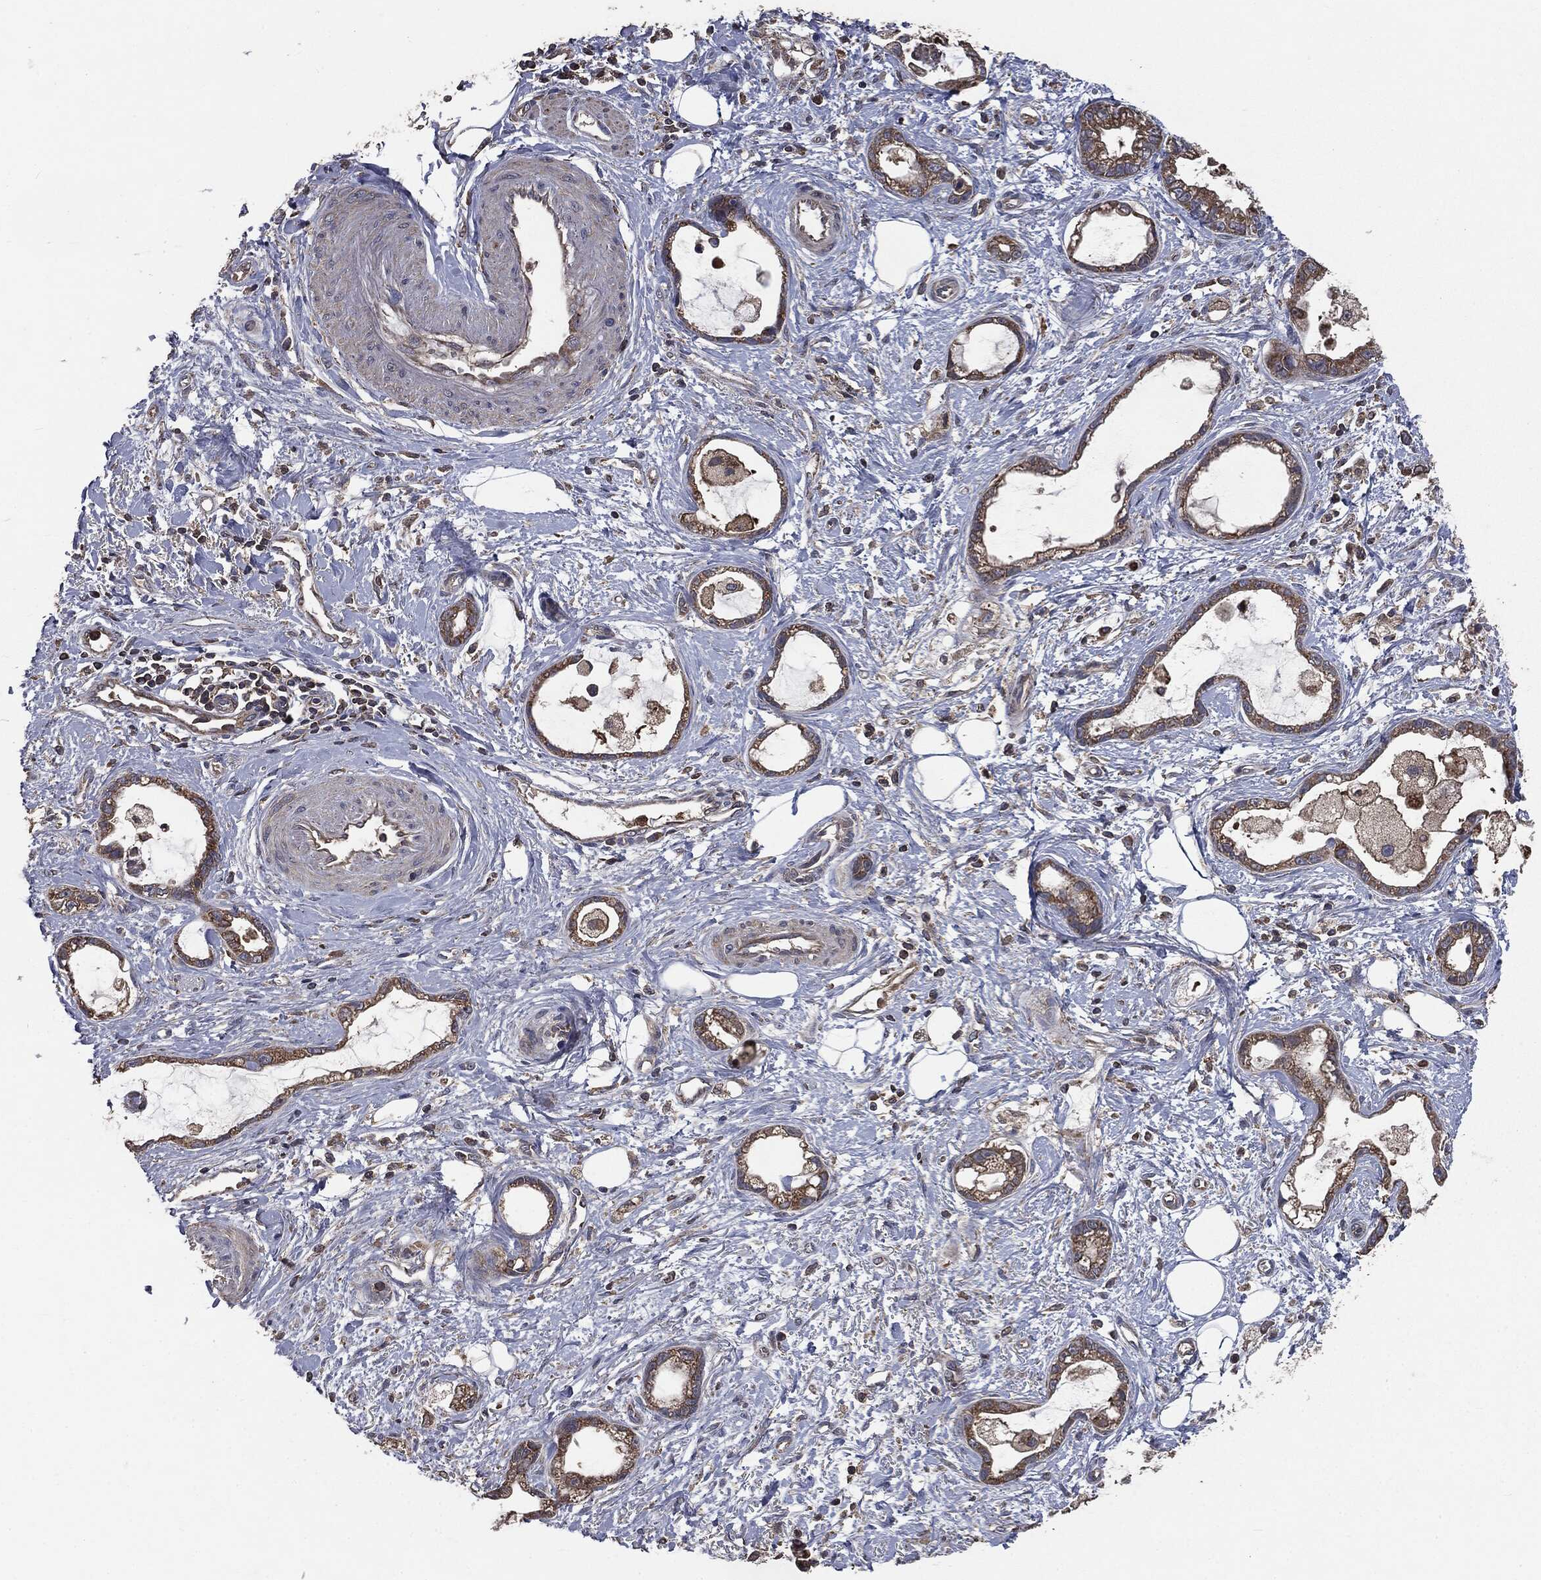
{"staining": {"intensity": "moderate", "quantity": ">75%", "location": "cytoplasmic/membranous"}, "tissue": "stomach cancer", "cell_type": "Tumor cells", "image_type": "cancer", "snomed": [{"axis": "morphology", "description": "Adenocarcinoma, NOS"}, {"axis": "topography", "description": "Stomach"}], "caption": "Immunohistochemical staining of human stomach adenocarcinoma demonstrates moderate cytoplasmic/membranous protein staining in about >75% of tumor cells. (DAB (3,3'-diaminobenzidine) = brown stain, brightfield microscopy at high magnification).", "gene": "MAPK6", "patient": {"sex": "male", "age": 55}}